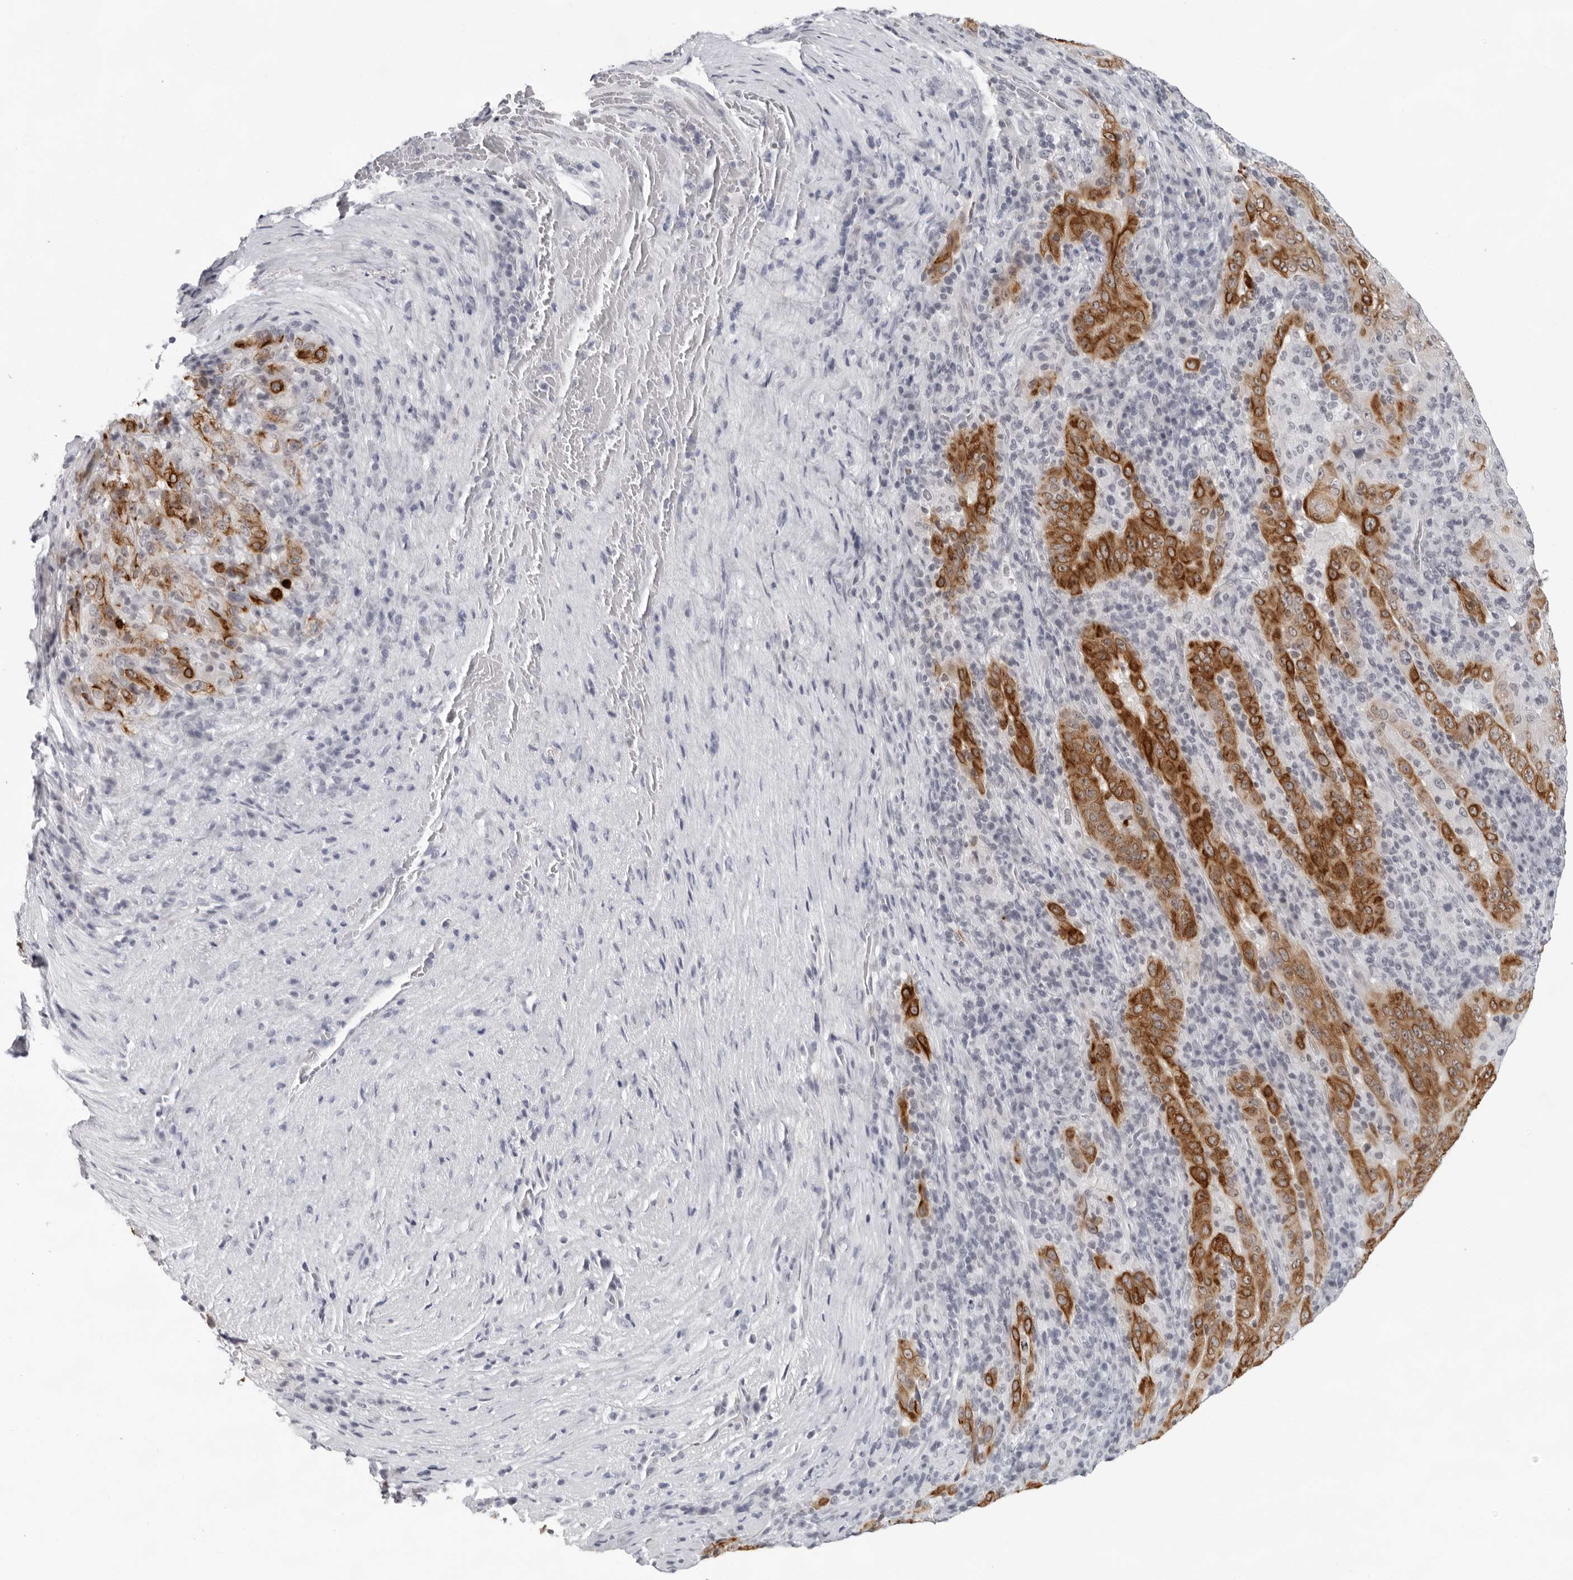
{"staining": {"intensity": "strong", "quantity": ">75%", "location": "cytoplasmic/membranous"}, "tissue": "pancreatic cancer", "cell_type": "Tumor cells", "image_type": "cancer", "snomed": [{"axis": "morphology", "description": "Adenocarcinoma, NOS"}, {"axis": "topography", "description": "Pancreas"}], "caption": "Tumor cells reveal high levels of strong cytoplasmic/membranous positivity in about >75% of cells in pancreatic cancer.", "gene": "CCDC28B", "patient": {"sex": "male", "age": 63}}